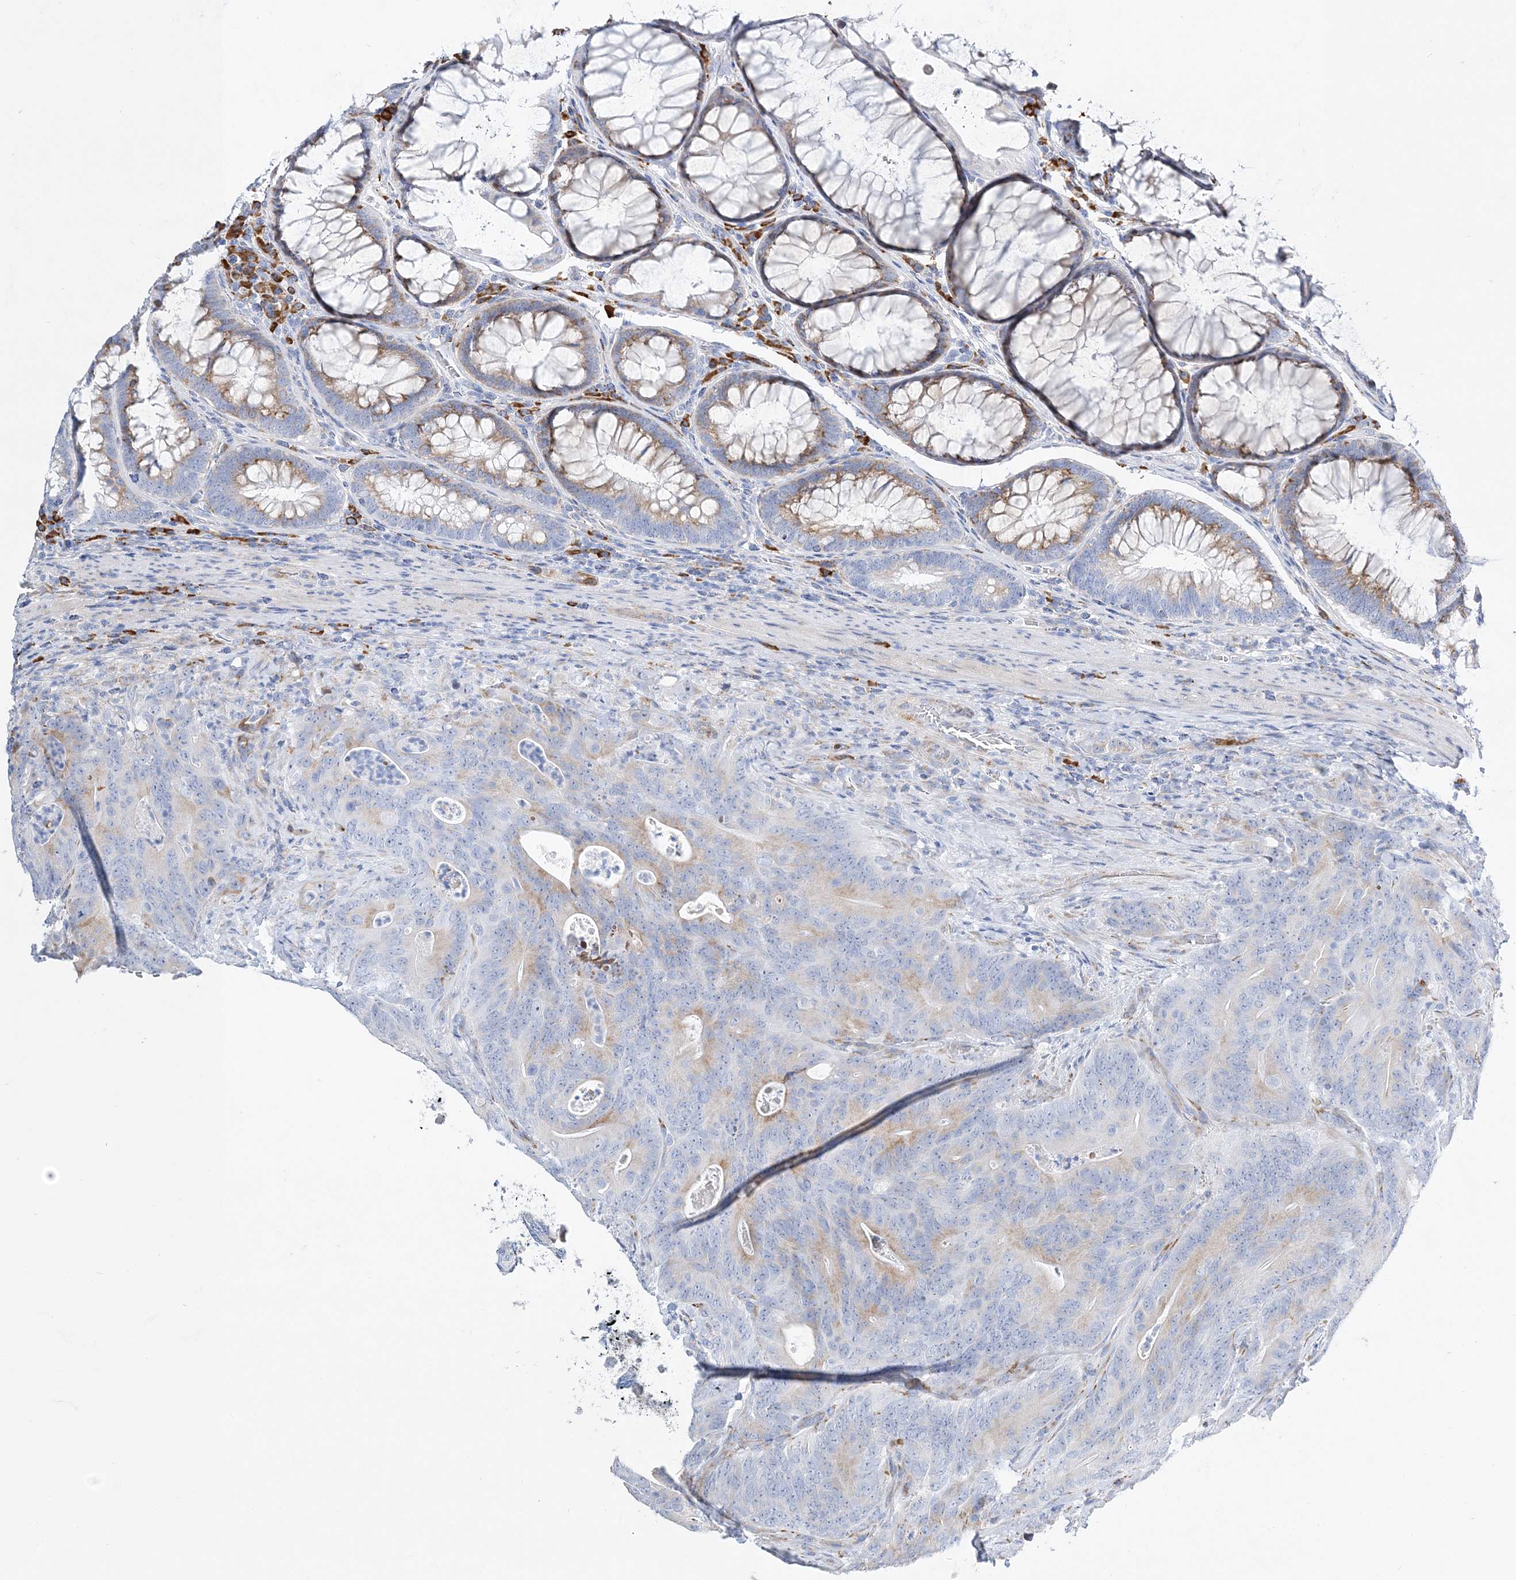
{"staining": {"intensity": "weak", "quantity": ">75%", "location": "cytoplasmic/membranous"}, "tissue": "colorectal cancer", "cell_type": "Tumor cells", "image_type": "cancer", "snomed": [{"axis": "morphology", "description": "Normal tissue, NOS"}, {"axis": "topography", "description": "Colon"}], "caption": "Immunohistochemical staining of colorectal cancer exhibits weak cytoplasmic/membranous protein staining in approximately >75% of tumor cells. Nuclei are stained in blue.", "gene": "TSPYL6", "patient": {"sex": "female", "age": 82}}